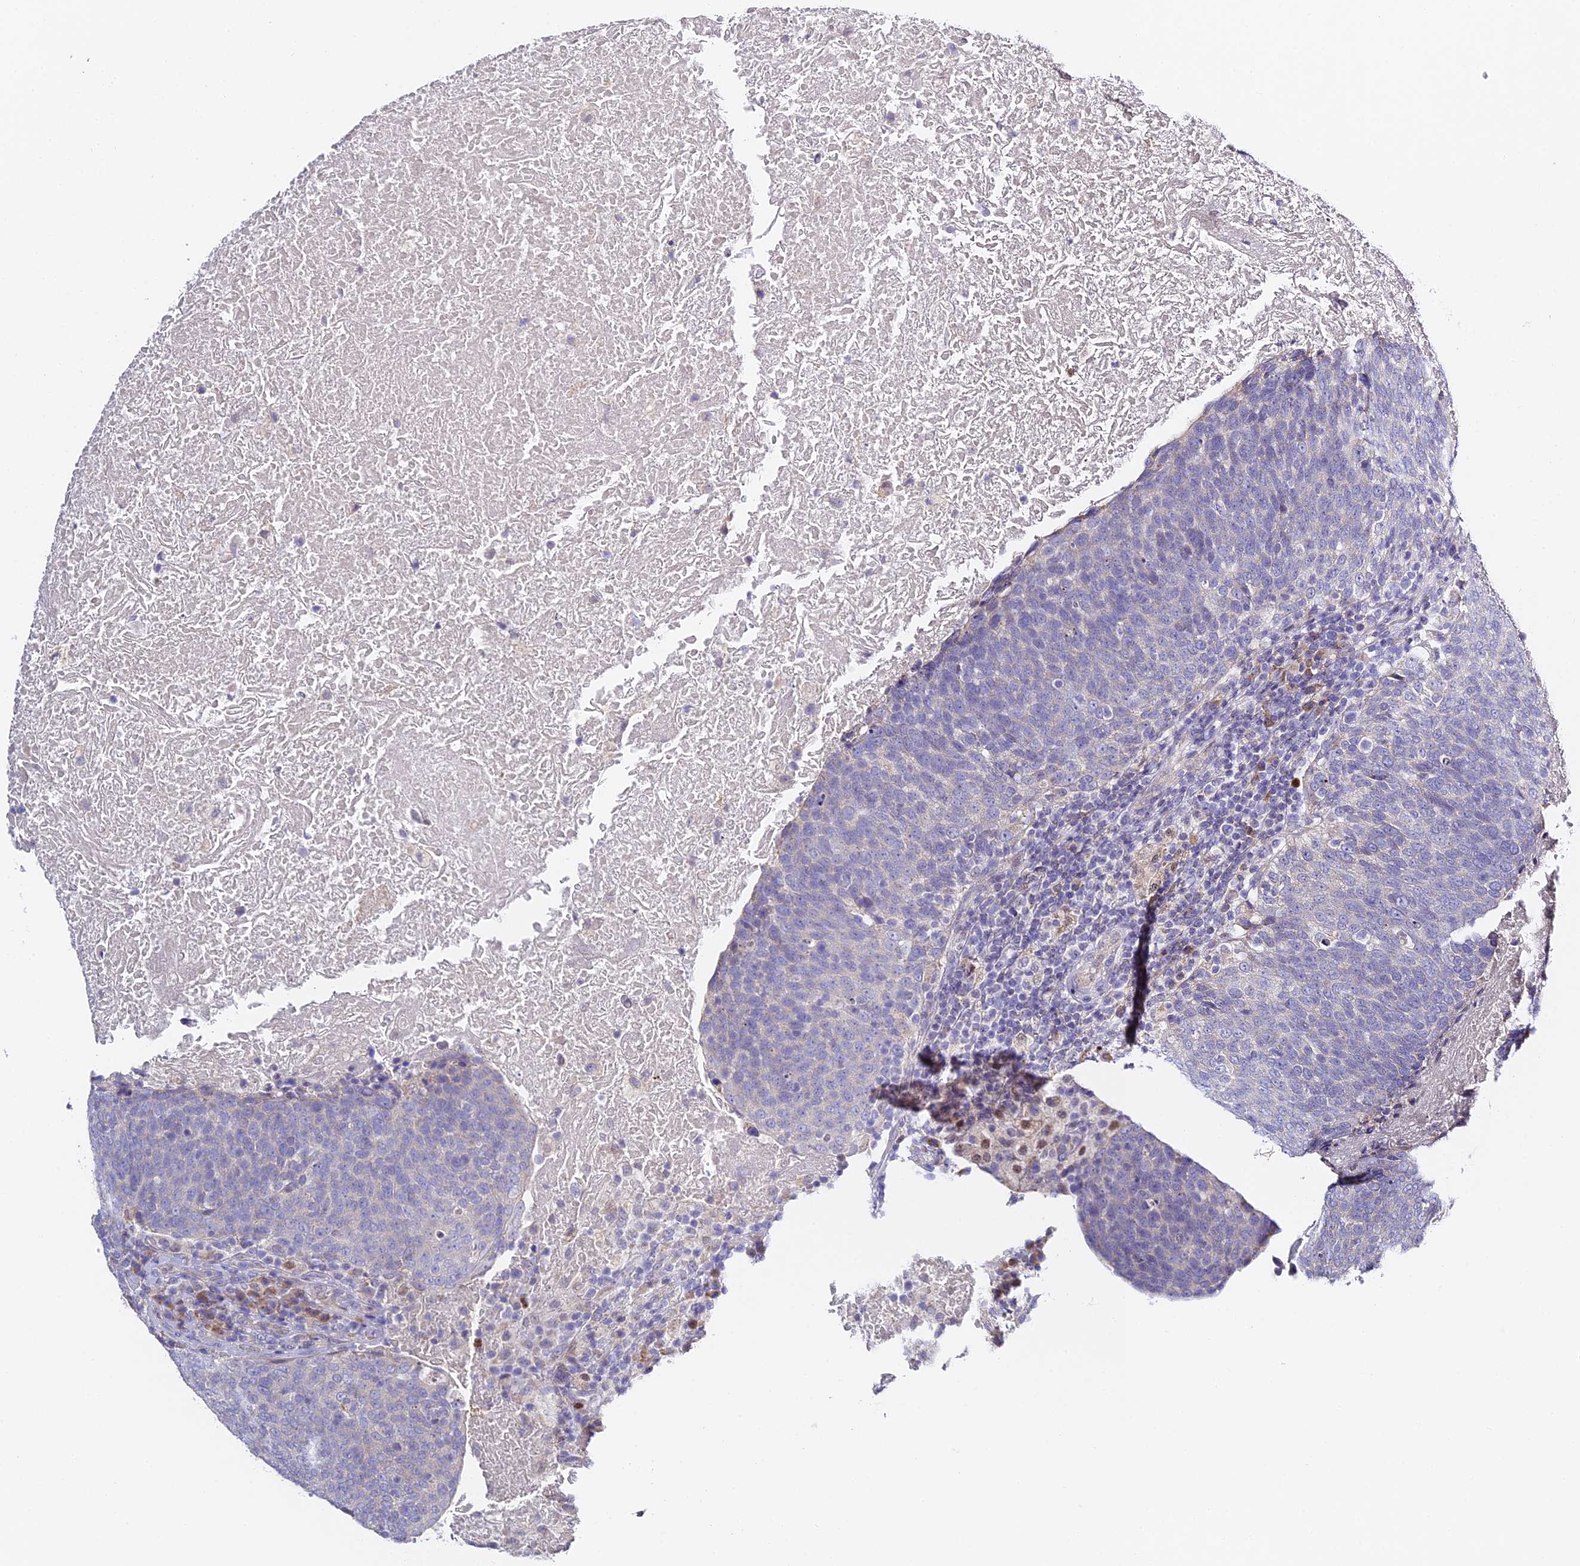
{"staining": {"intensity": "negative", "quantity": "none", "location": "none"}, "tissue": "head and neck cancer", "cell_type": "Tumor cells", "image_type": "cancer", "snomed": [{"axis": "morphology", "description": "Squamous cell carcinoma, NOS"}, {"axis": "morphology", "description": "Squamous cell carcinoma, metastatic, NOS"}, {"axis": "topography", "description": "Lymph node"}, {"axis": "topography", "description": "Head-Neck"}], "caption": "Immunohistochemical staining of human head and neck cancer (squamous cell carcinoma) shows no significant positivity in tumor cells.", "gene": "SERP1", "patient": {"sex": "male", "age": 62}}